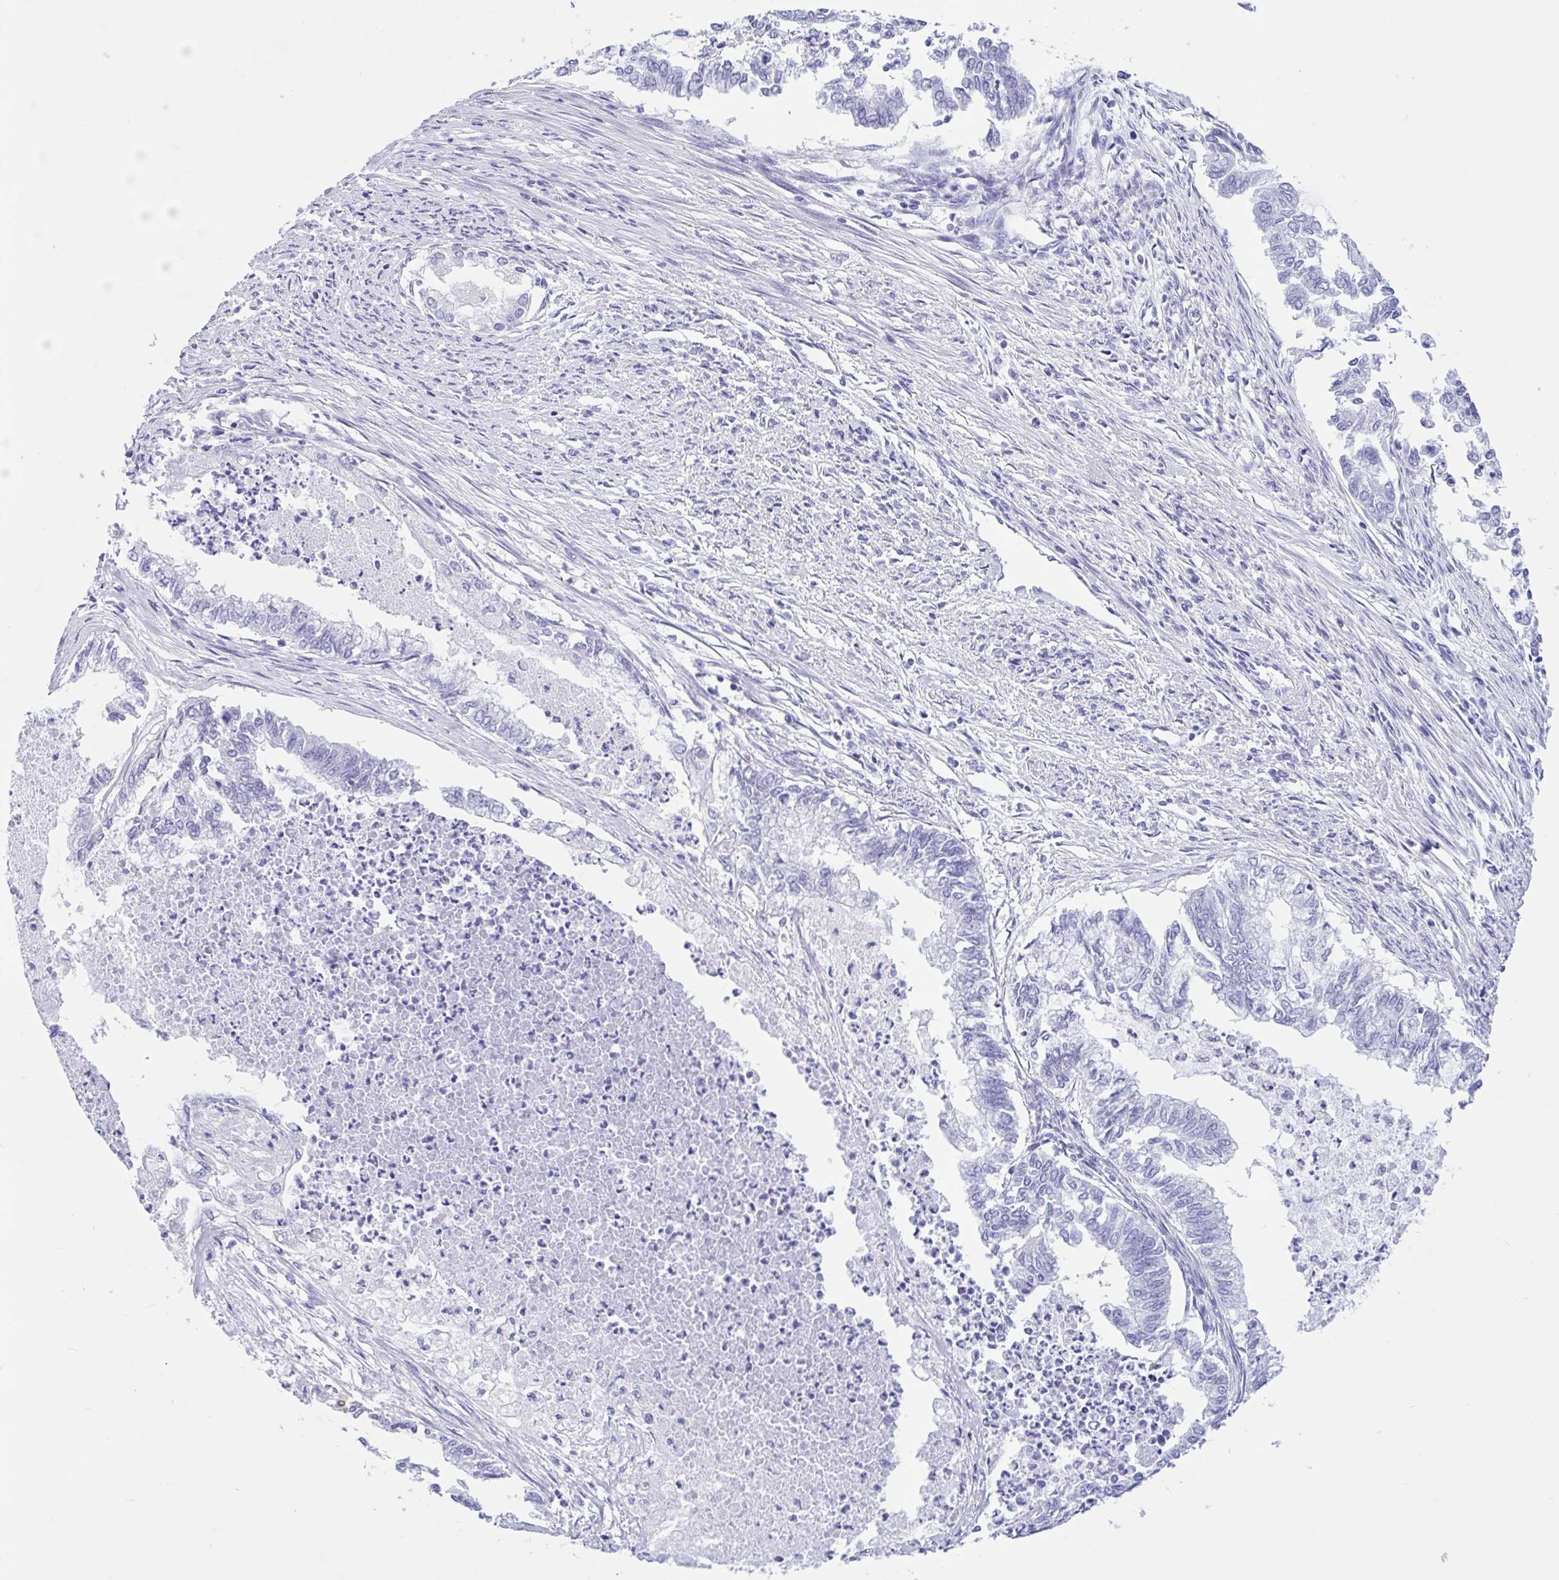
{"staining": {"intensity": "negative", "quantity": "none", "location": "none"}, "tissue": "endometrial cancer", "cell_type": "Tumor cells", "image_type": "cancer", "snomed": [{"axis": "morphology", "description": "Adenocarcinoma, NOS"}, {"axis": "topography", "description": "Endometrium"}], "caption": "Tumor cells are negative for protein expression in human endometrial cancer. The staining was performed using DAB to visualize the protein expression in brown, while the nuclei were stained in blue with hematoxylin (Magnification: 20x).", "gene": "OR4N4", "patient": {"sex": "female", "age": 79}}